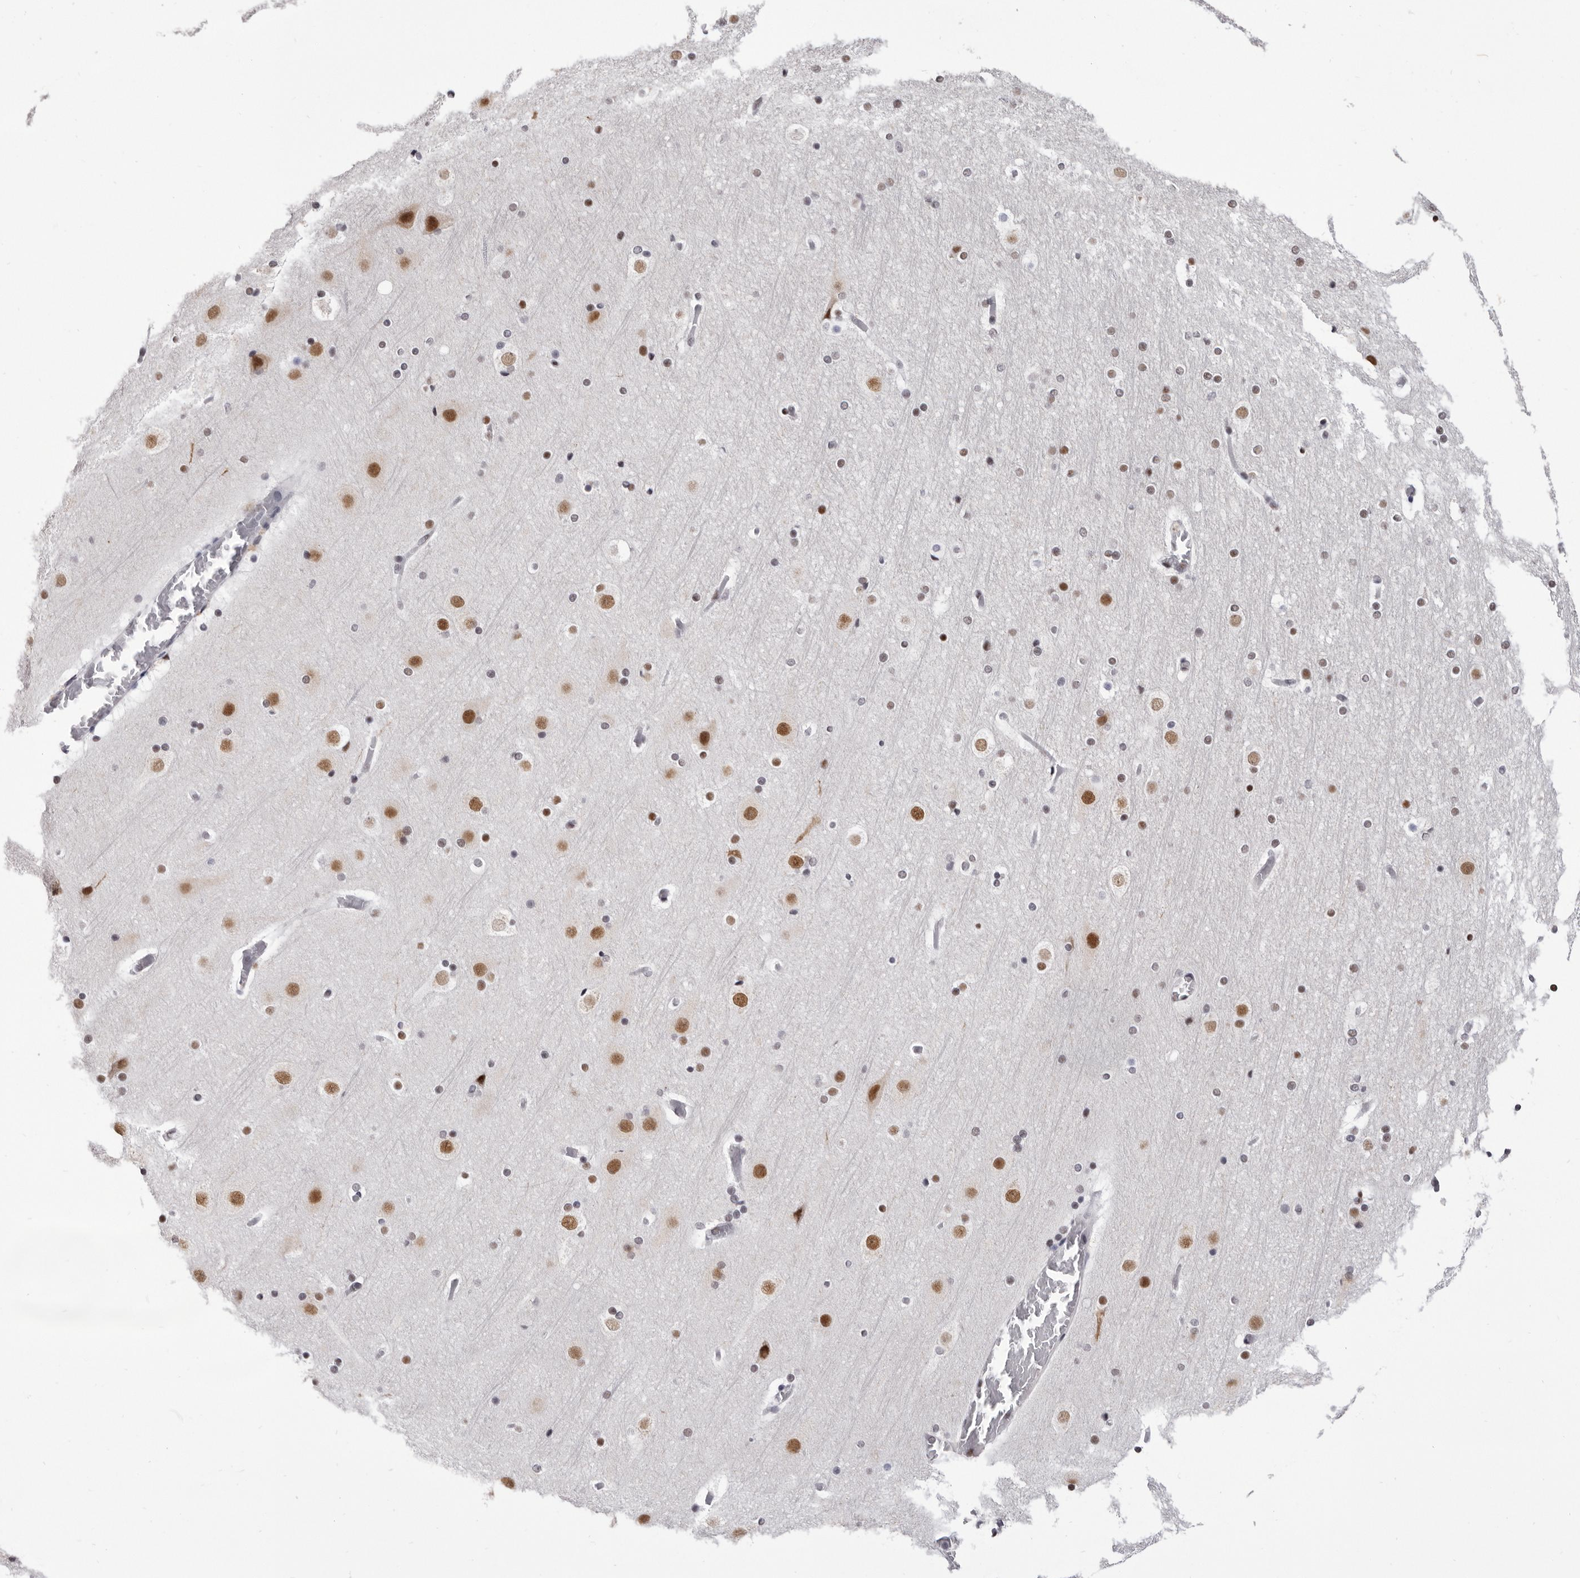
{"staining": {"intensity": "negative", "quantity": "none", "location": "none"}, "tissue": "cerebral cortex", "cell_type": "Endothelial cells", "image_type": "normal", "snomed": [{"axis": "morphology", "description": "Normal tissue, NOS"}, {"axis": "topography", "description": "Cerebral cortex"}], "caption": "IHC of unremarkable human cerebral cortex displays no staining in endothelial cells.", "gene": "ZNF326", "patient": {"sex": "male", "age": 57}}